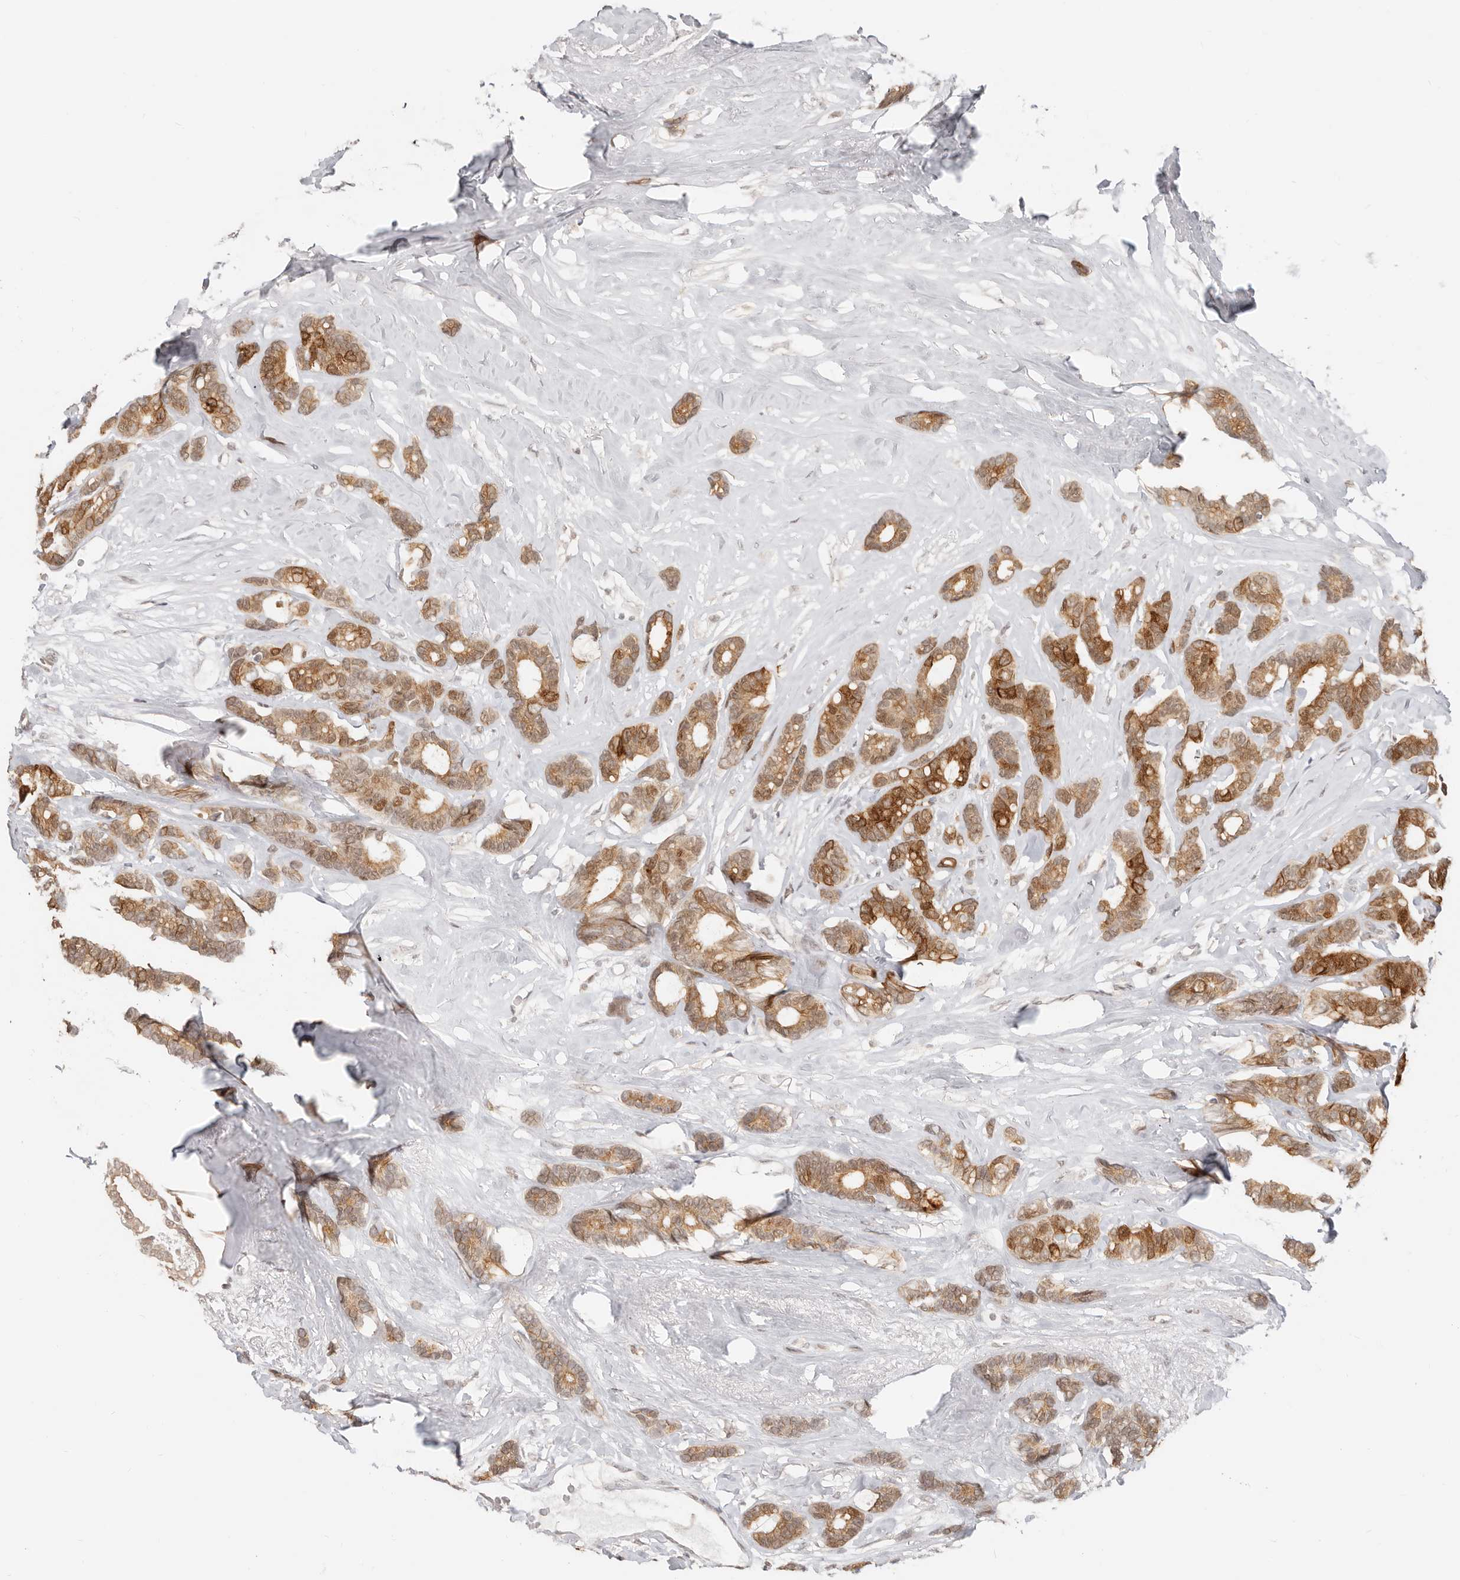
{"staining": {"intensity": "moderate", "quantity": ">75%", "location": "cytoplasmic/membranous,nuclear"}, "tissue": "breast cancer", "cell_type": "Tumor cells", "image_type": "cancer", "snomed": [{"axis": "morphology", "description": "Duct carcinoma"}, {"axis": "topography", "description": "Breast"}], "caption": "Tumor cells show medium levels of moderate cytoplasmic/membranous and nuclear positivity in about >75% of cells in breast cancer.", "gene": "RFC2", "patient": {"sex": "female", "age": 87}}